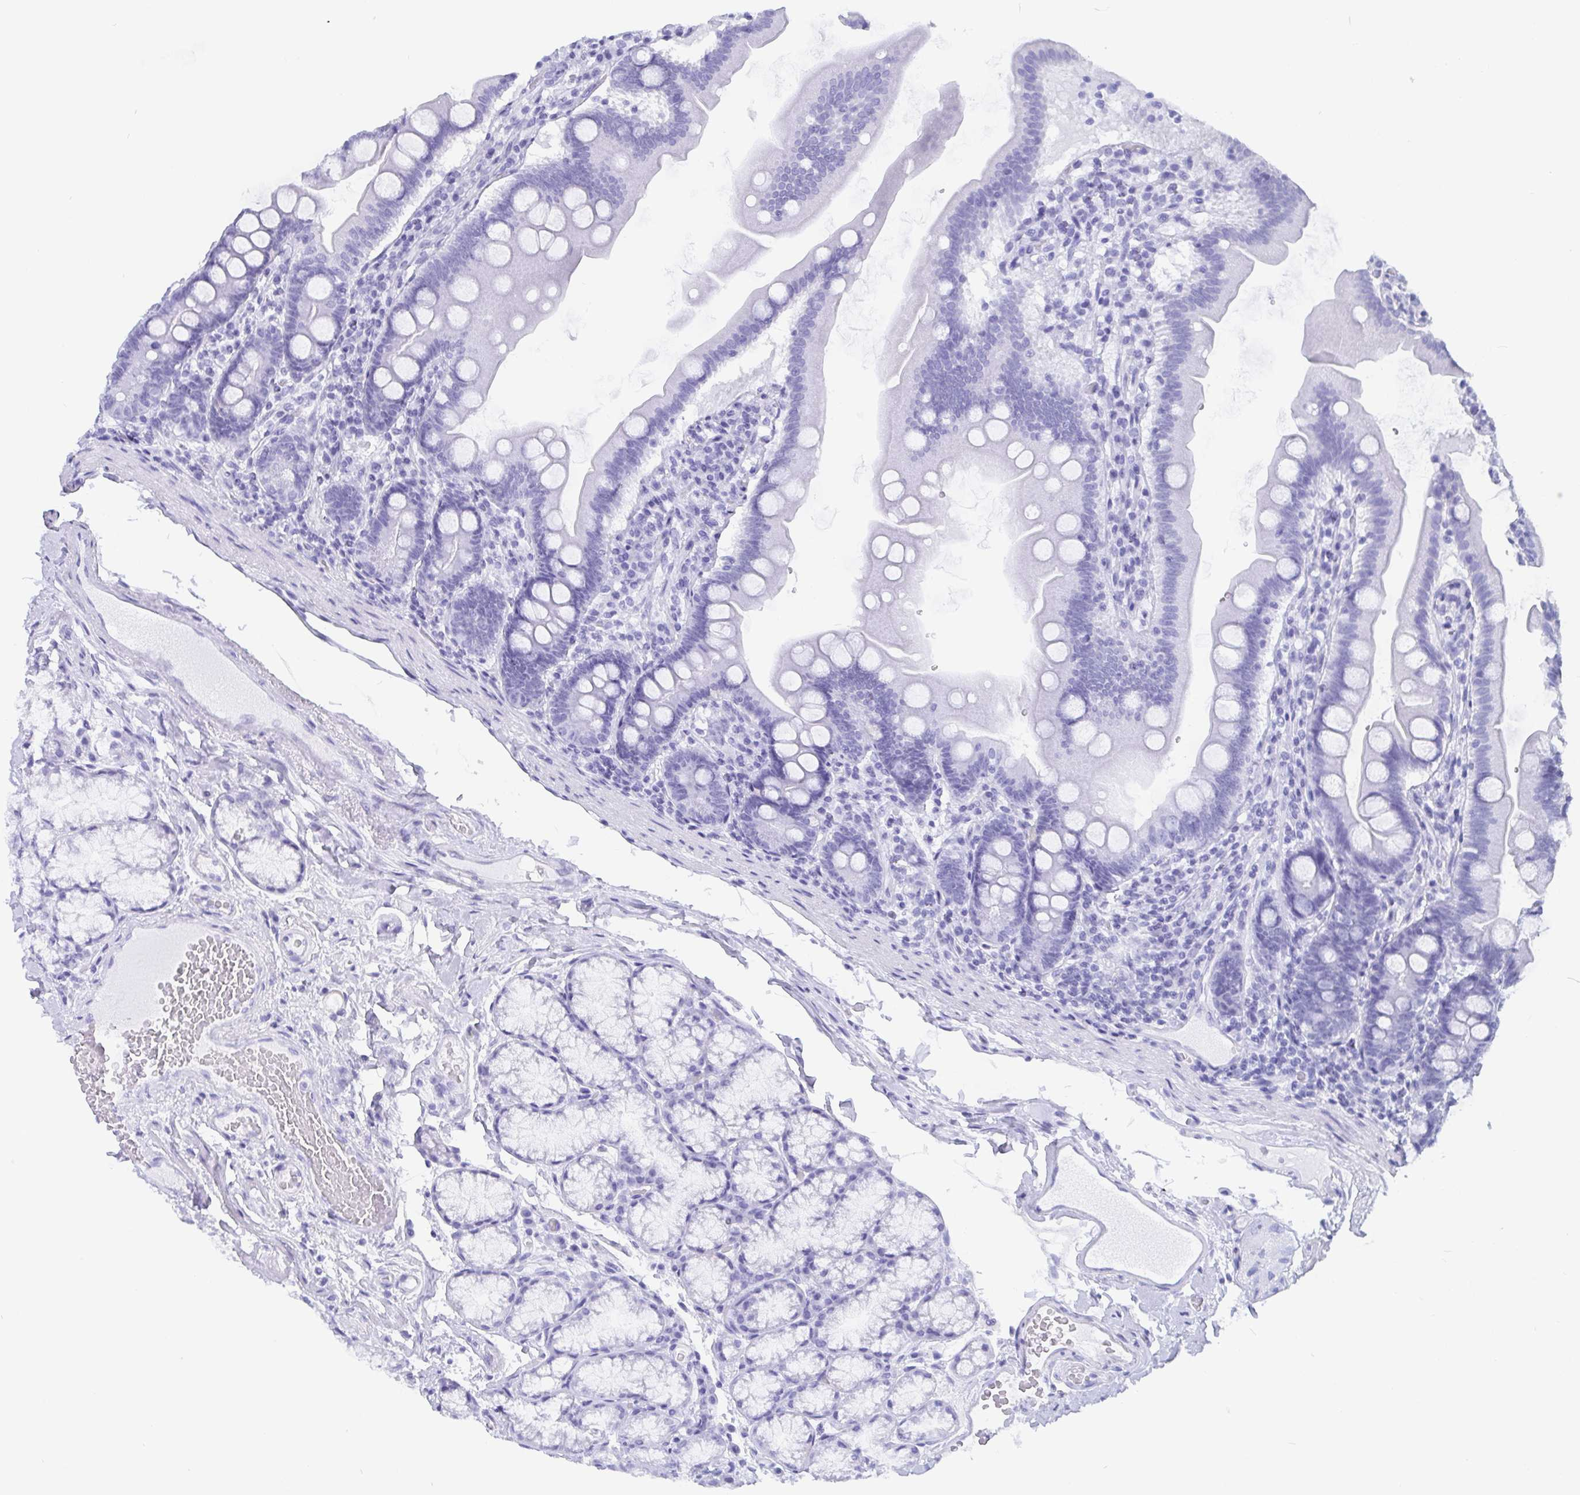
{"staining": {"intensity": "negative", "quantity": "none", "location": "none"}, "tissue": "duodenum", "cell_type": "Glandular cells", "image_type": "normal", "snomed": [{"axis": "morphology", "description": "Normal tissue, NOS"}, {"axis": "topography", "description": "Duodenum"}], "caption": "High power microscopy photomicrograph of an IHC histopathology image of benign duodenum, revealing no significant expression in glandular cells.", "gene": "IDH1", "patient": {"sex": "female", "age": 67}}